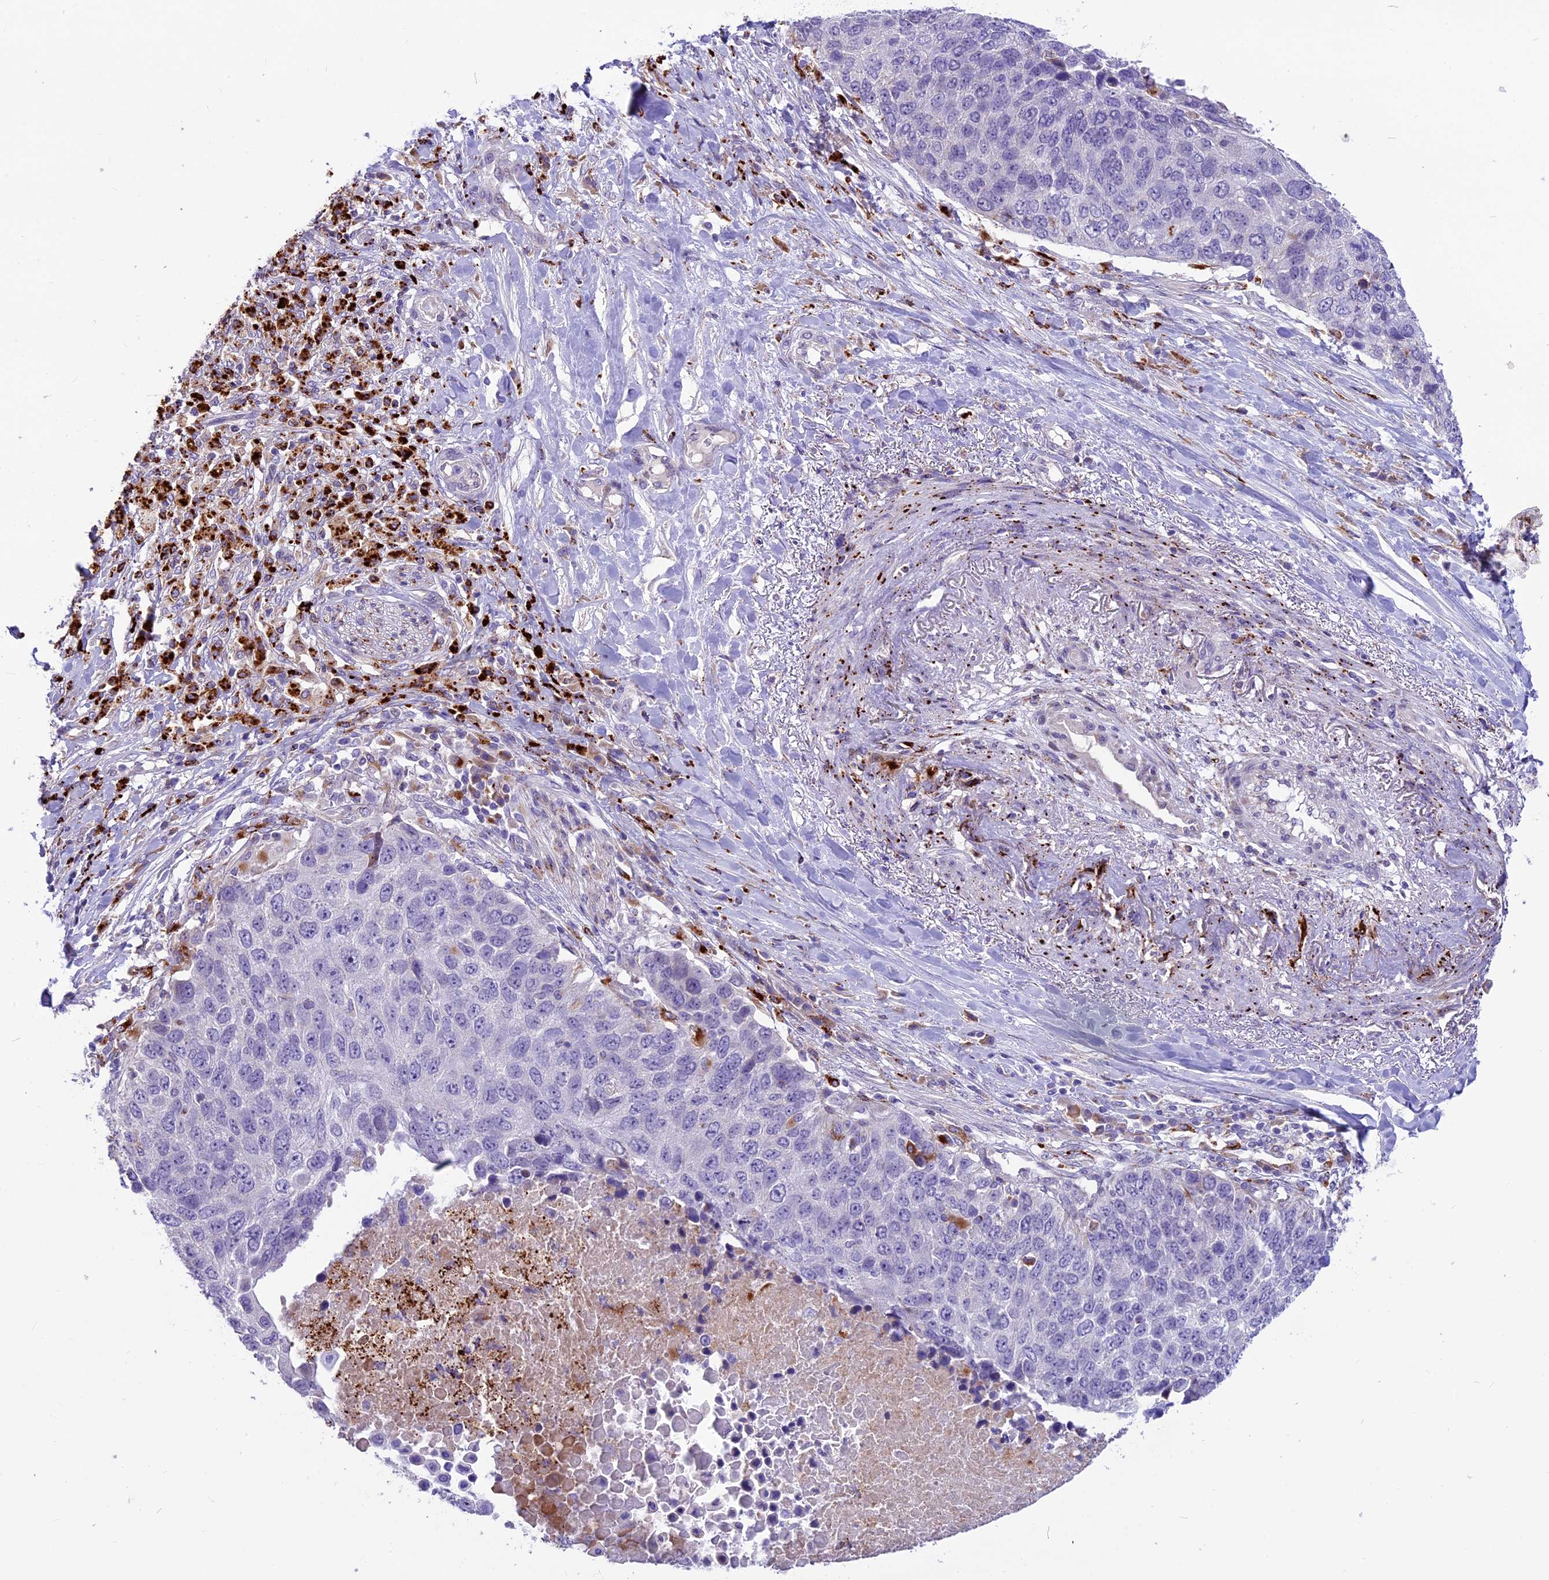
{"staining": {"intensity": "negative", "quantity": "none", "location": "none"}, "tissue": "lung cancer", "cell_type": "Tumor cells", "image_type": "cancer", "snomed": [{"axis": "morphology", "description": "Normal tissue, NOS"}, {"axis": "morphology", "description": "Squamous cell carcinoma, NOS"}, {"axis": "topography", "description": "Lymph node"}, {"axis": "topography", "description": "Lung"}], "caption": "Tumor cells show no significant protein positivity in squamous cell carcinoma (lung).", "gene": "THRSP", "patient": {"sex": "male", "age": 66}}